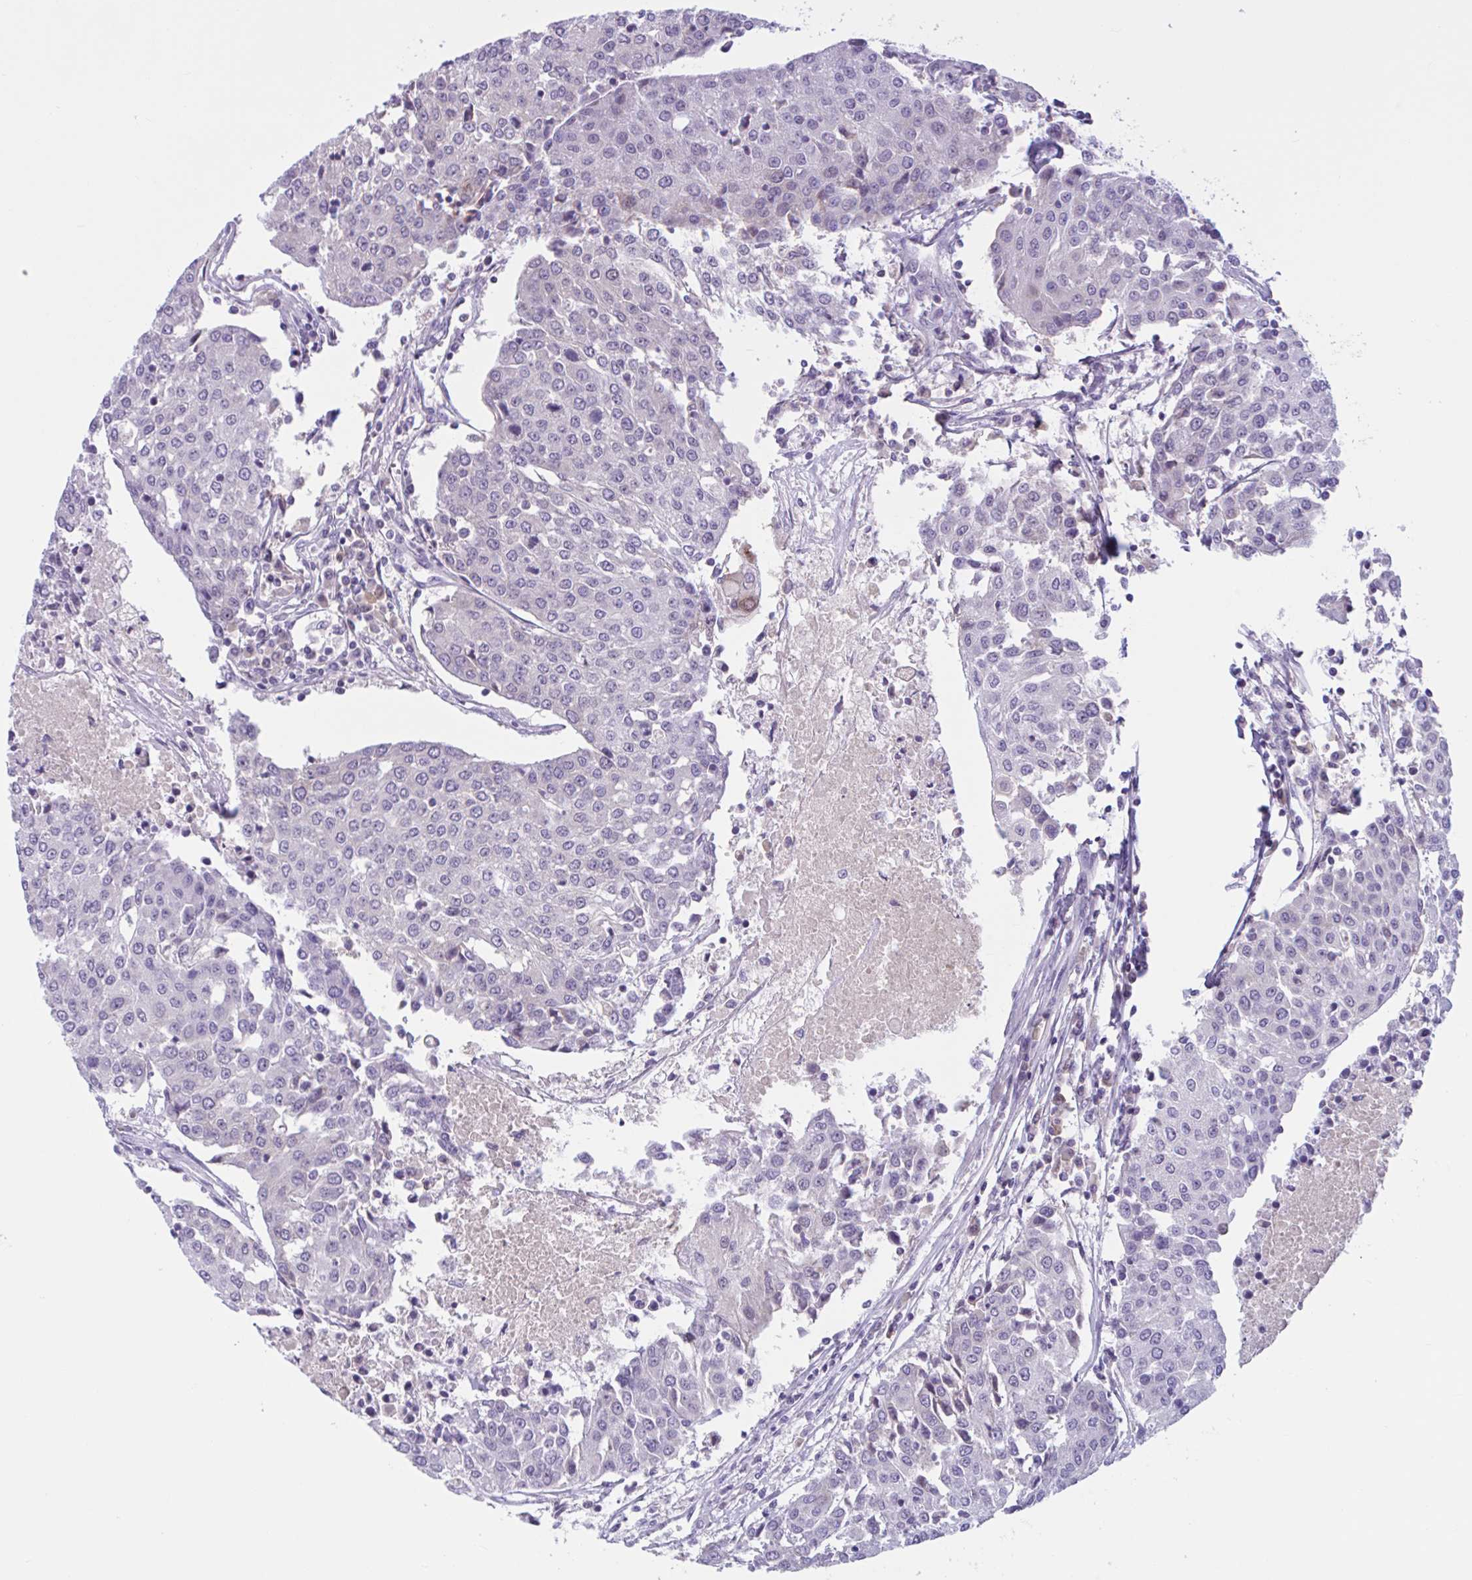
{"staining": {"intensity": "negative", "quantity": "none", "location": "none"}, "tissue": "urothelial cancer", "cell_type": "Tumor cells", "image_type": "cancer", "snomed": [{"axis": "morphology", "description": "Urothelial carcinoma, High grade"}, {"axis": "topography", "description": "Urinary bladder"}], "caption": "An image of urothelial carcinoma (high-grade) stained for a protein reveals no brown staining in tumor cells. The staining is performed using DAB (3,3'-diaminobenzidine) brown chromogen with nuclei counter-stained in using hematoxylin.", "gene": "WNT9B", "patient": {"sex": "female", "age": 85}}